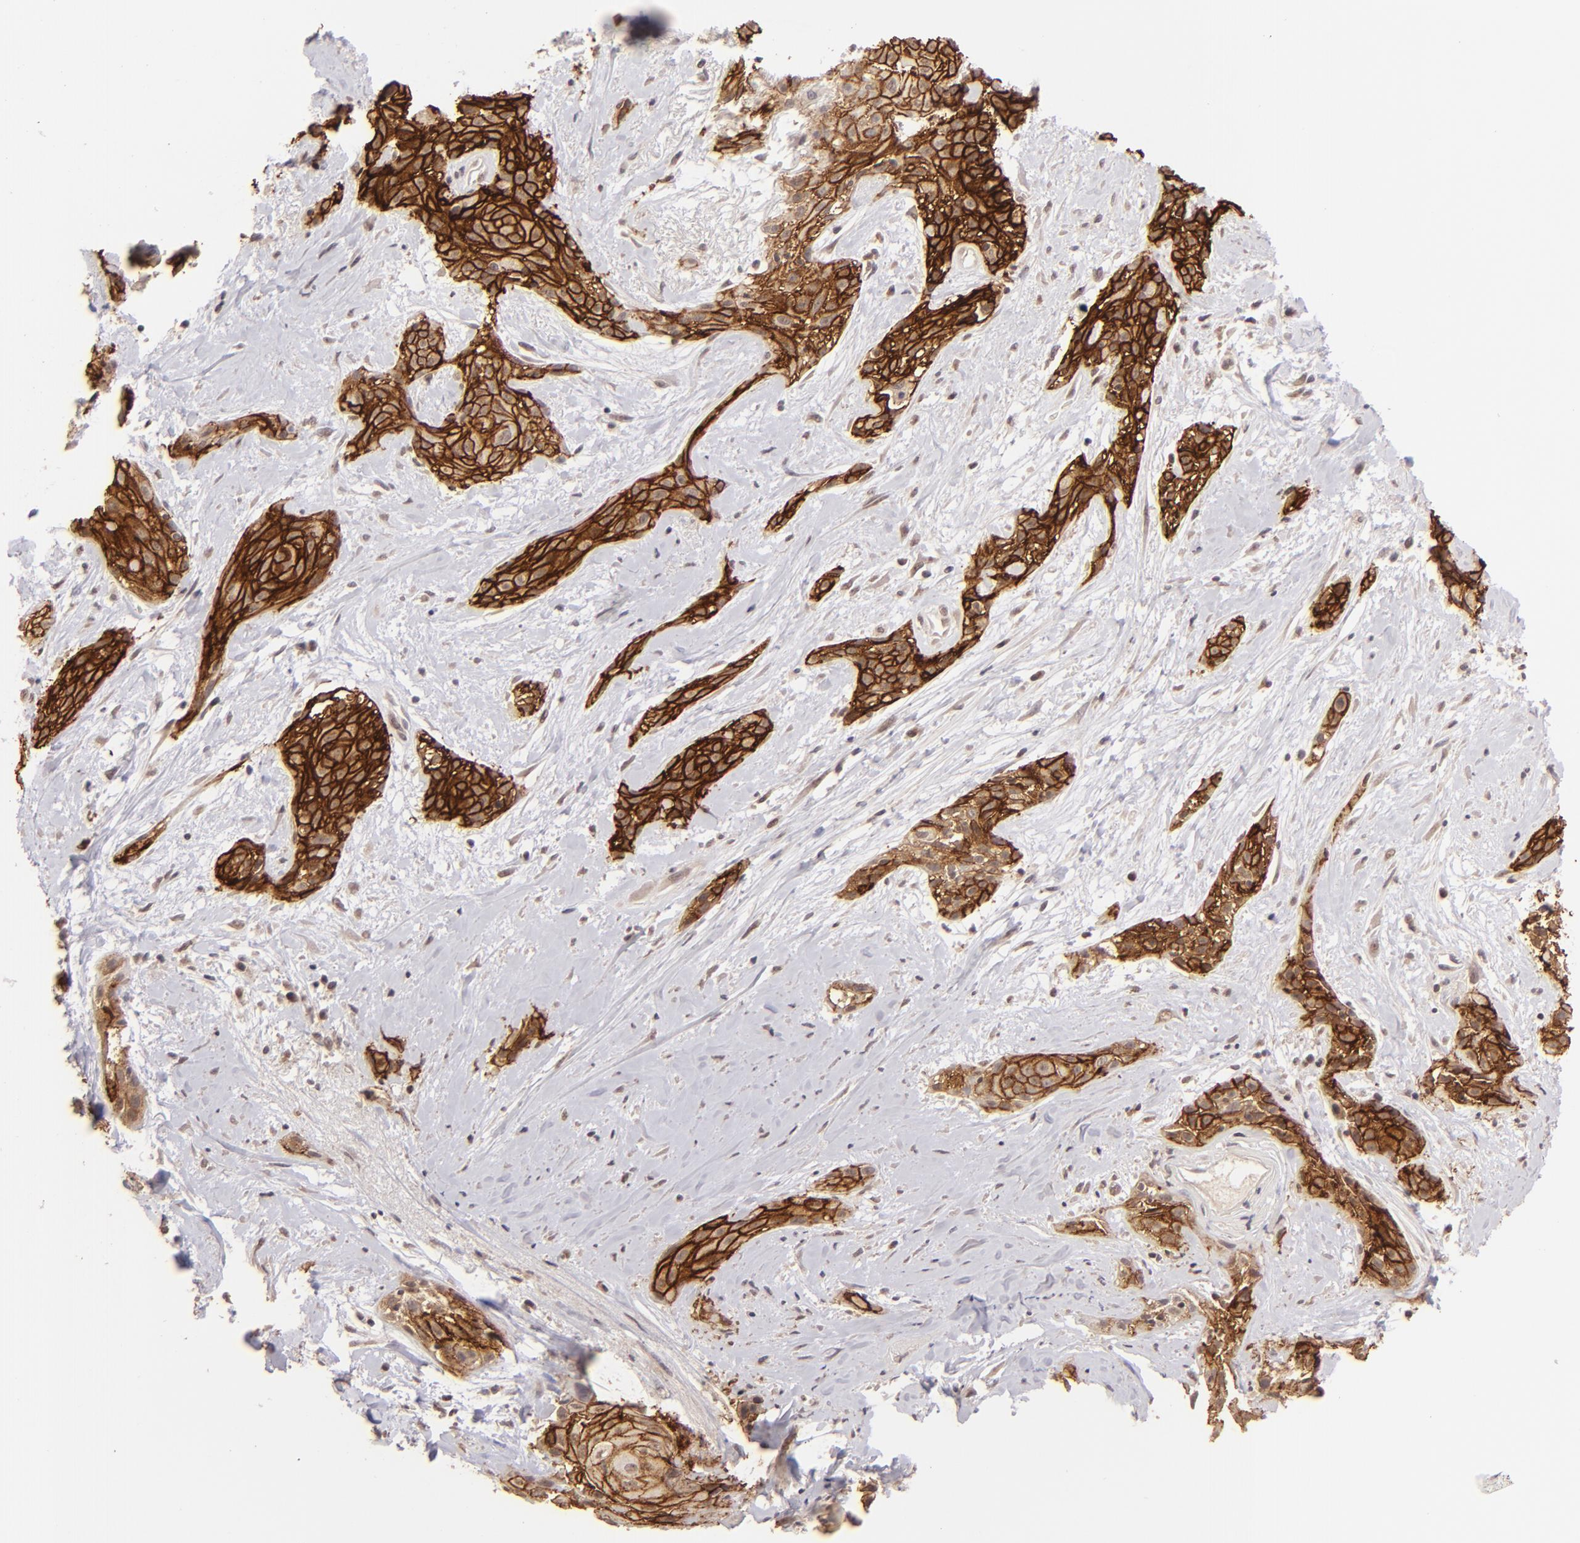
{"staining": {"intensity": "strong", "quantity": ">75%", "location": "cytoplasmic/membranous"}, "tissue": "skin cancer", "cell_type": "Tumor cells", "image_type": "cancer", "snomed": [{"axis": "morphology", "description": "Squamous cell carcinoma, NOS"}, {"axis": "topography", "description": "Skin"}, {"axis": "topography", "description": "Anal"}], "caption": "This is an image of immunohistochemistry staining of skin cancer (squamous cell carcinoma), which shows strong staining in the cytoplasmic/membranous of tumor cells.", "gene": "CLDN1", "patient": {"sex": "male", "age": 64}}